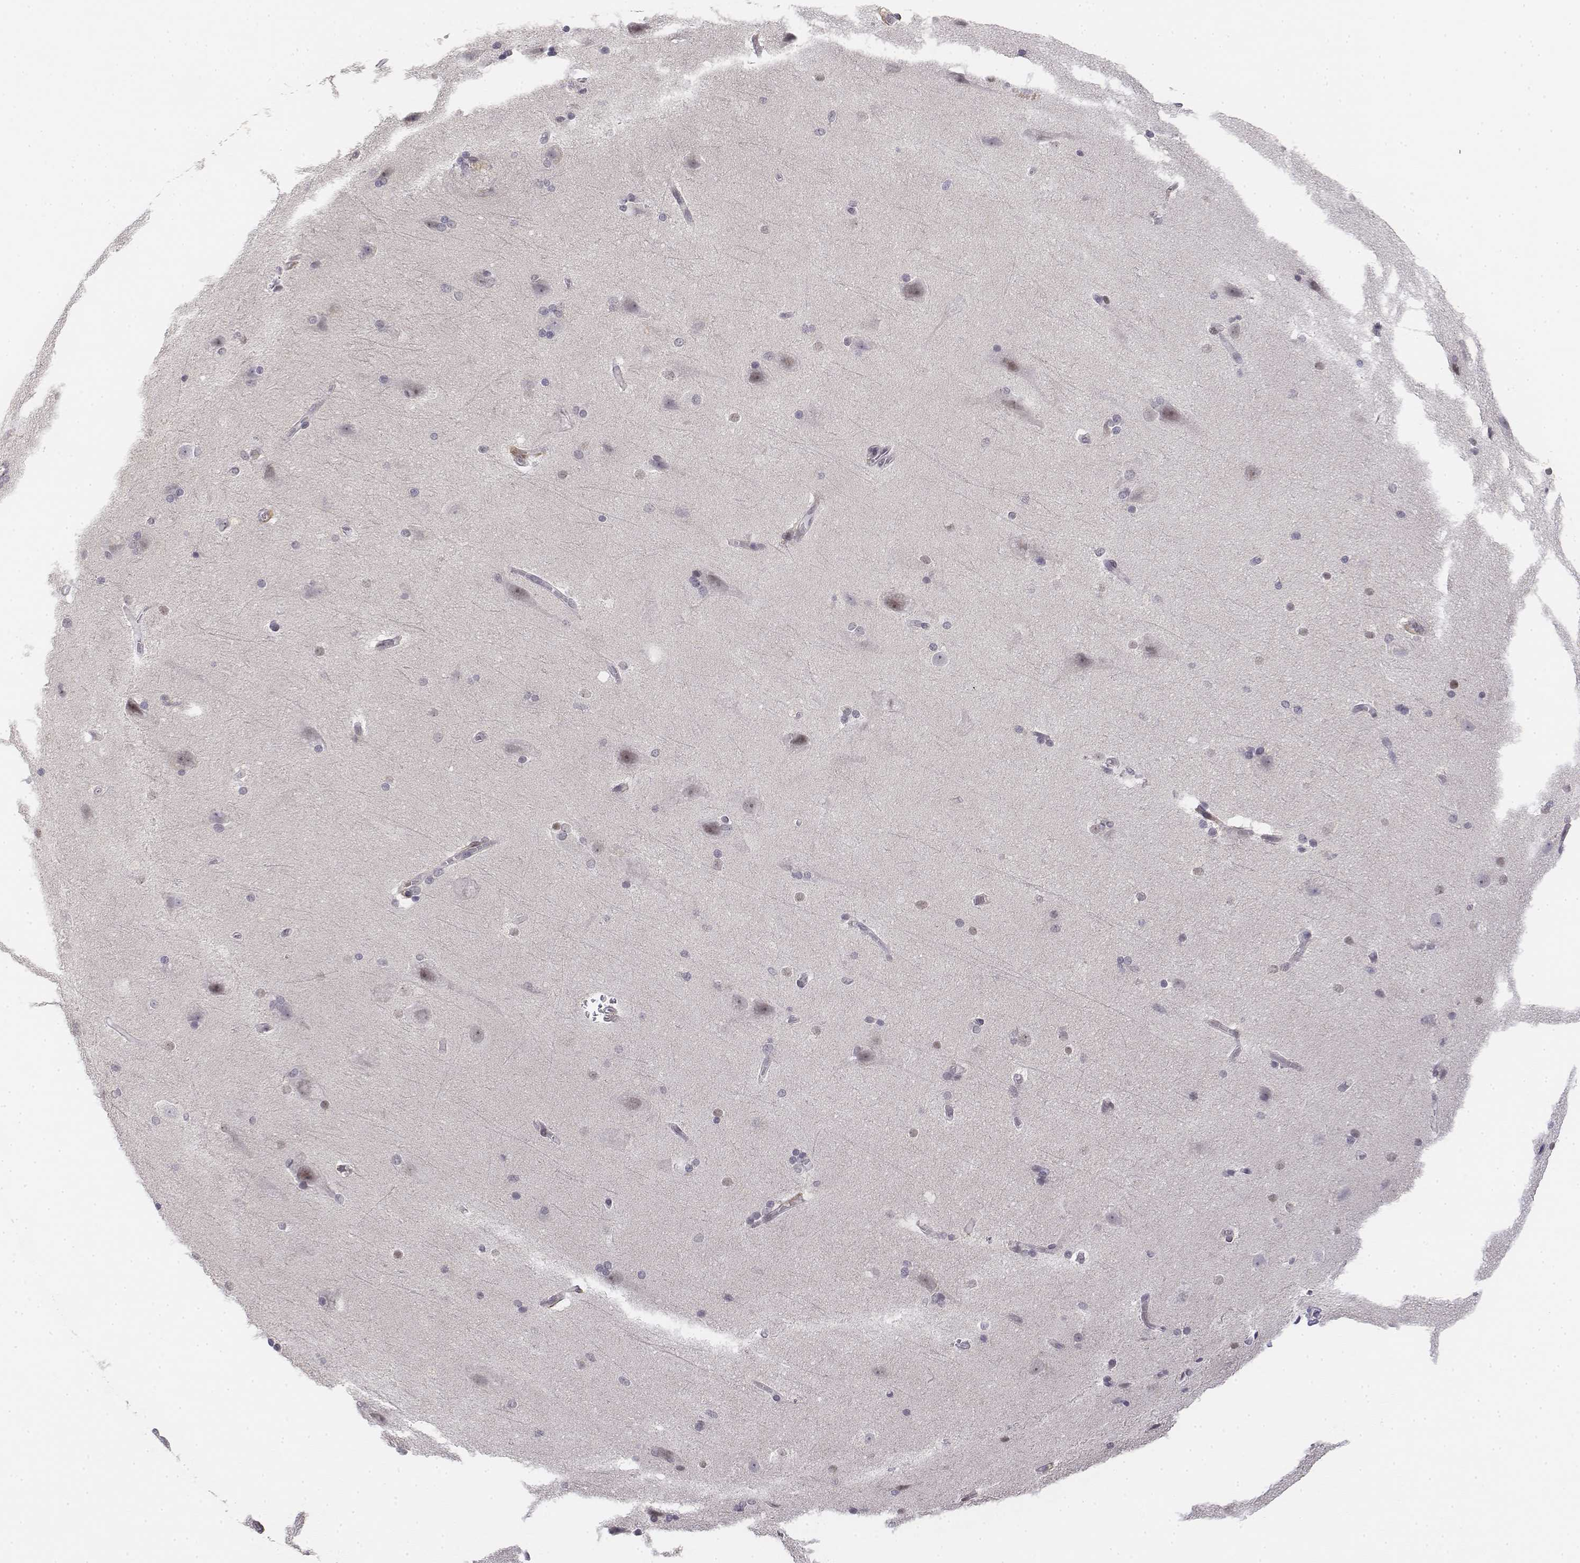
{"staining": {"intensity": "negative", "quantity": "none", "location": "none"}, "tissue": "hippocampus", "cell_type": "Glial cells", "image_type": "normal", "snomed": [{"axis": "morphology", "description": "Normal tissue, NOS"}, {"axis": "topography", "description": "Cerebral cortex"}, {"axis": "topography", "description": "Hippocampus"}], "caption": "A micrograph of hippocampus stained for a protein demonstrates no brown staining in glial cells.", "gene": "CD14", "patient": {"sex": "female", "age": 19}}